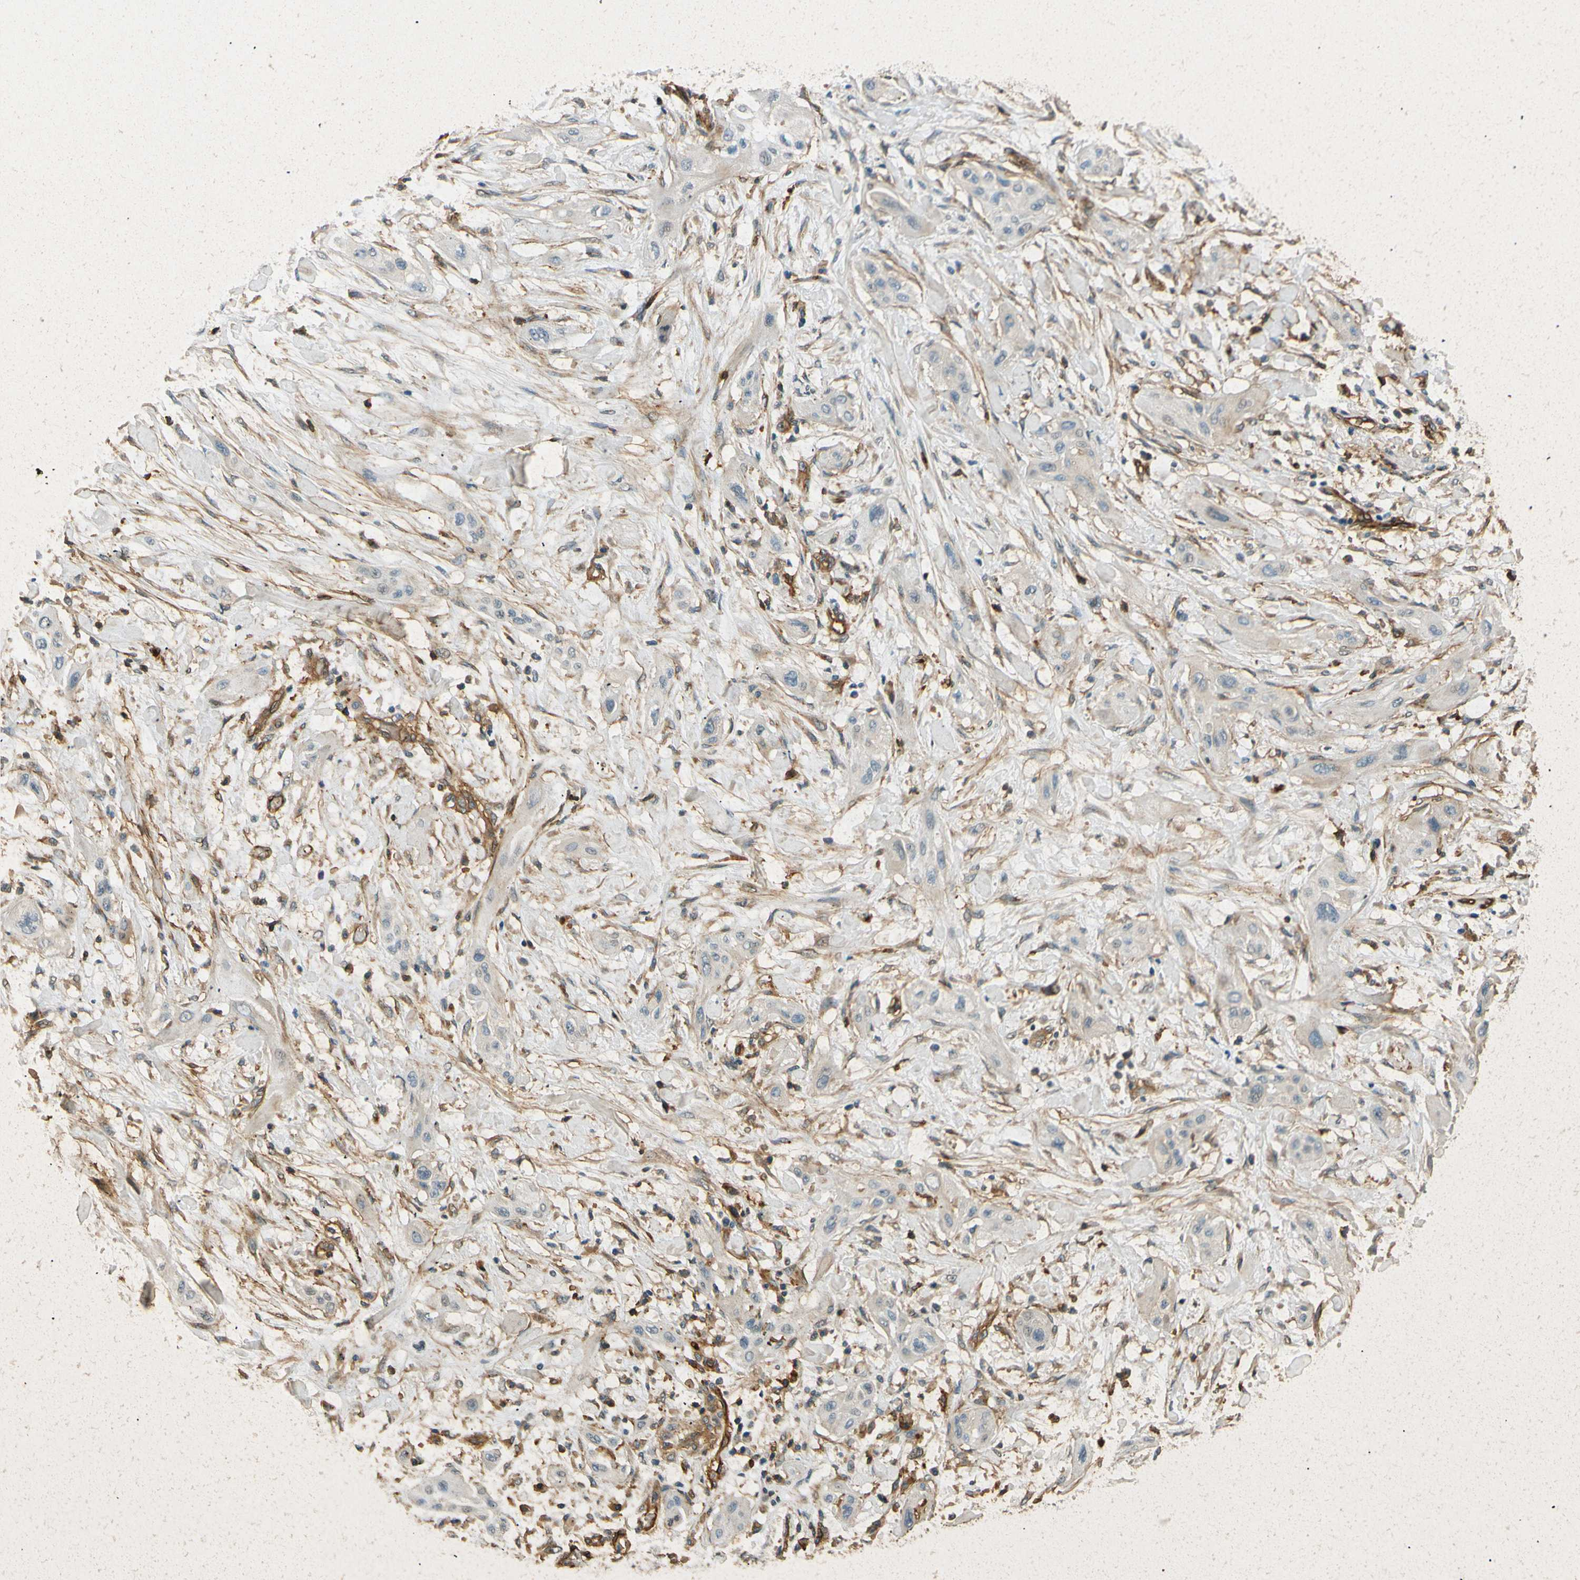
{"staining": {"intensity": "weak", "quantity": ">75%", "location": "cytoplasmic/membranous"}, "tissue": "lung cancer", "cell_type": "Tumor cells", "image_type": "cancer", "snomed": [{"axis": "morphology", "description": "Squamous cell carcinoma, NOS"}, {"axis": "topography", "description": "Lung"}], "caption": "A histopathology image showing weak cytoplasmic/membranous expression in about >75% of tumor cells in lung cancer, as visualized by brown immunohistochemical staining.", "gene": "ENTPD1", "patient": {"sex": "female", "age": 47}}